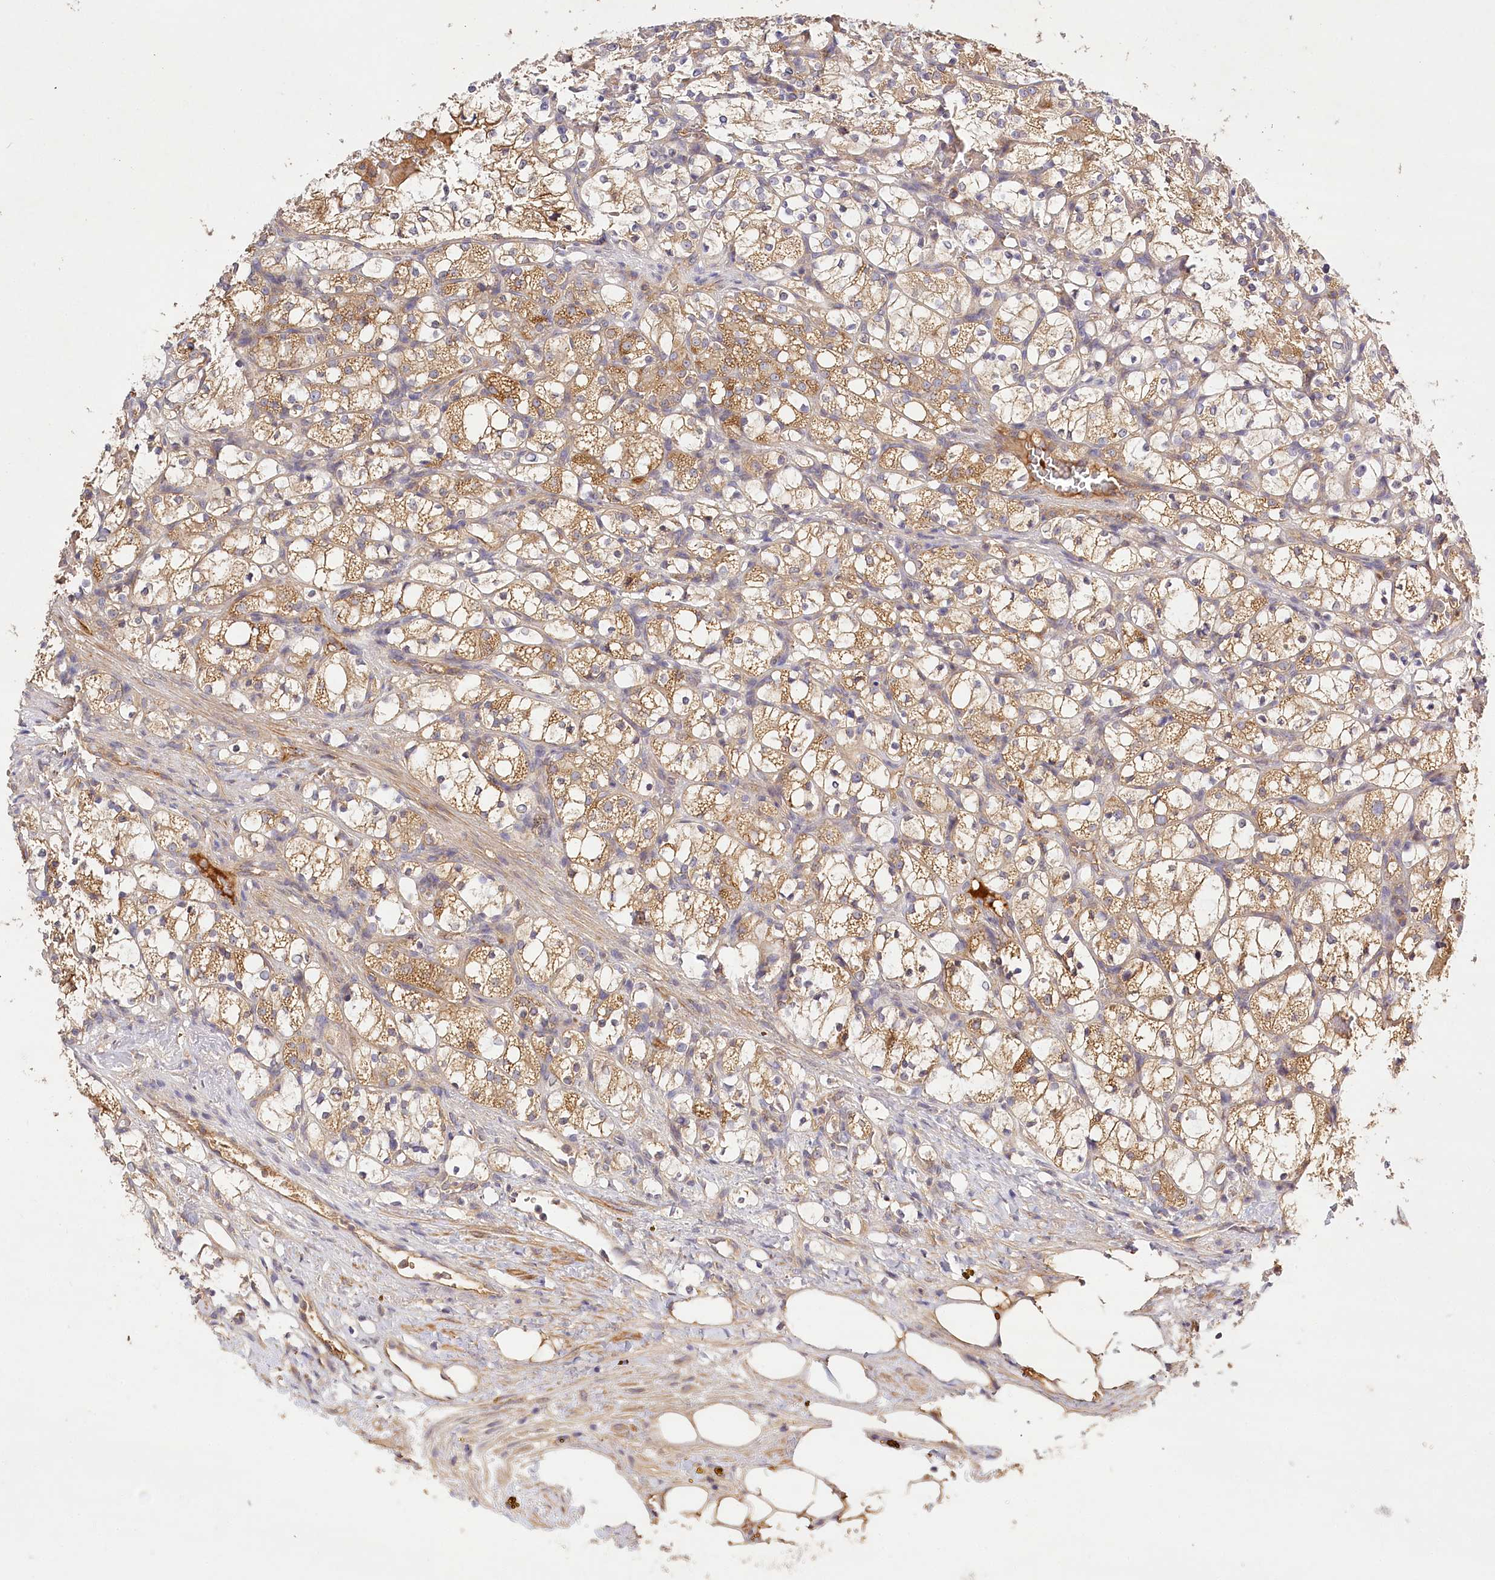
{"staining": {"intensity": "moderate", "quantity": ">75%", "location": "cytoplasmic/membranous"}, "tissue": "renal cancer", "cell_type": "Tumor cells", "image_type": "cancer", "snomed": [{"axis": "morphology", "description": "Adenocarcinoma, NOS"}, {"axis": "topography", "description": "Kidney"}], "caption": "A brown stain labels moderate cytoplasmic/membranous positivity of a protein in renal cancer tumor cells.", "gene": "LSS", "patient": {"sex": "female", "age": 69}}